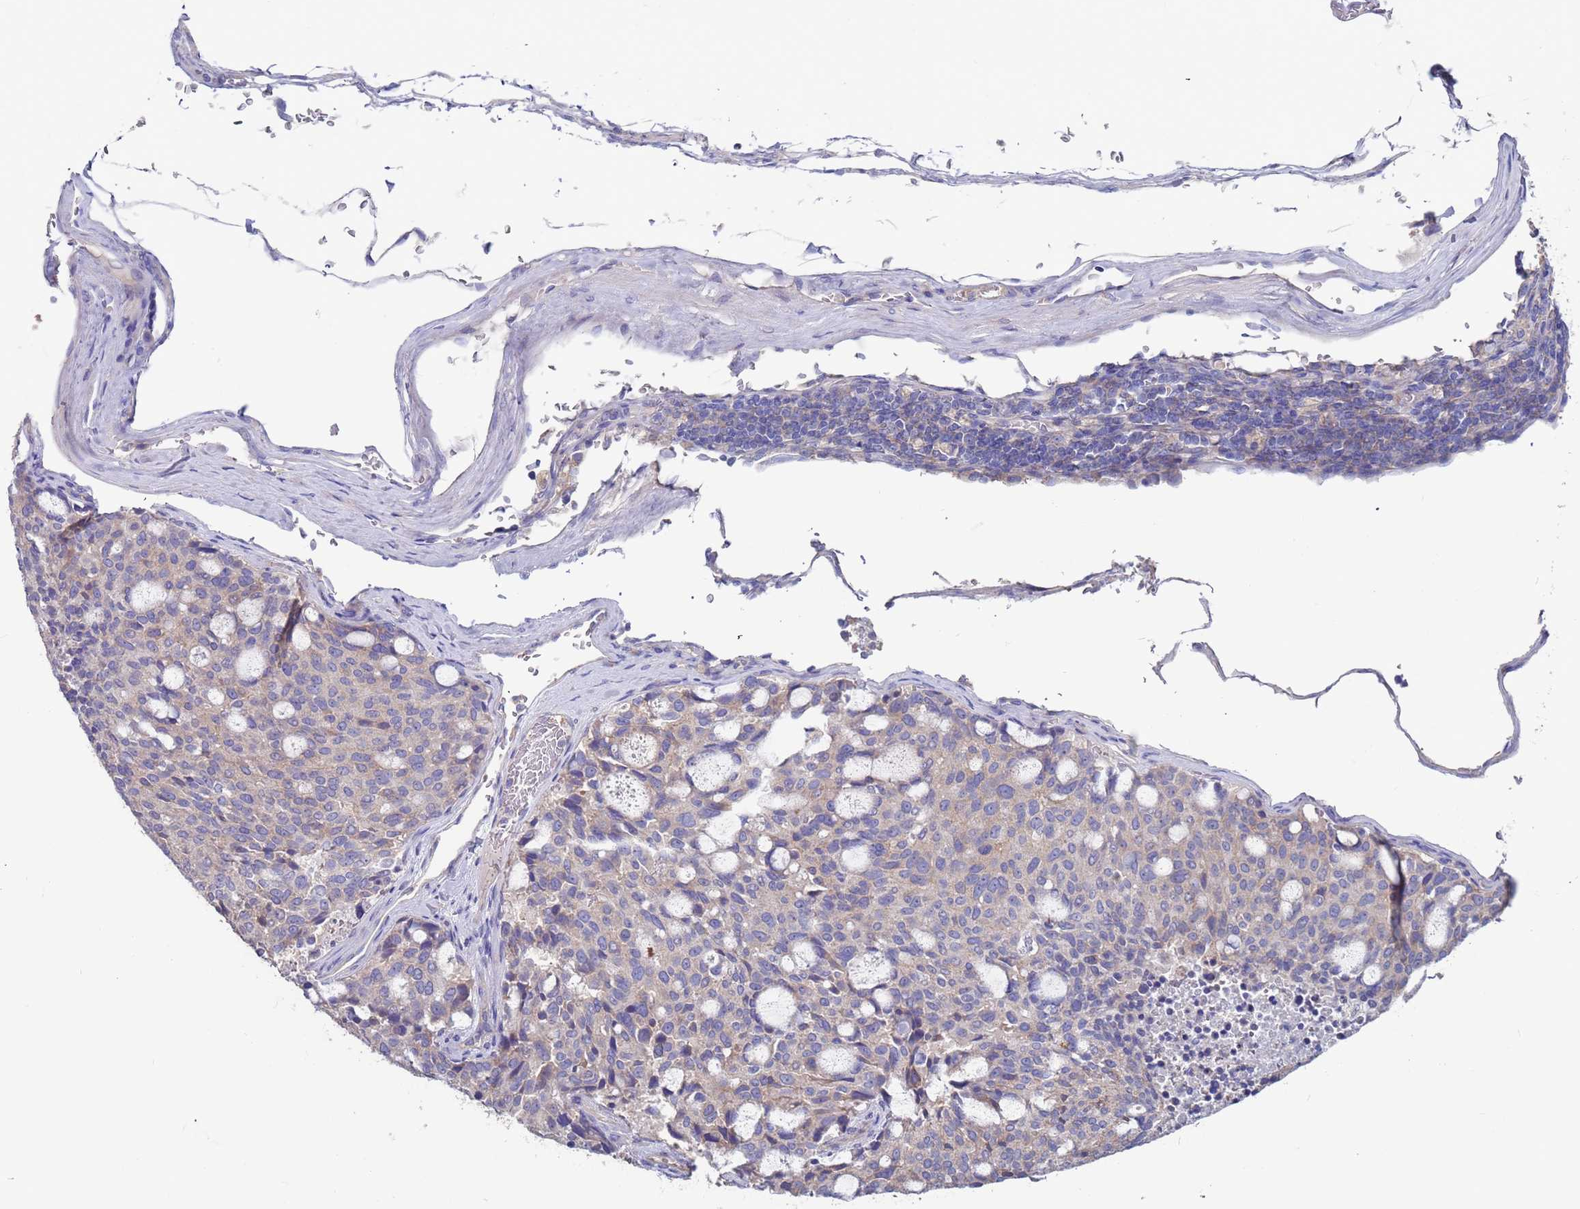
{"staining": {"intensity": "negative", "quantity": "none", "location": "none"}, "tissue": "carcinoid", "cell_type": "Tumor cells", "image_type": "cancer", "snomed": [{"axis": "morphology", "description": "Carcinoid, malignant, NOS"}, {"axis": "topography", "description": "Pancreas"}], "caption": "Immunohistochemistry image of human carcinoid stained for a protein (brown), which shows no positivity in tumor cells.", "gene": "KRTCAP3", "patient": {"sex": "female", "age": 54}}